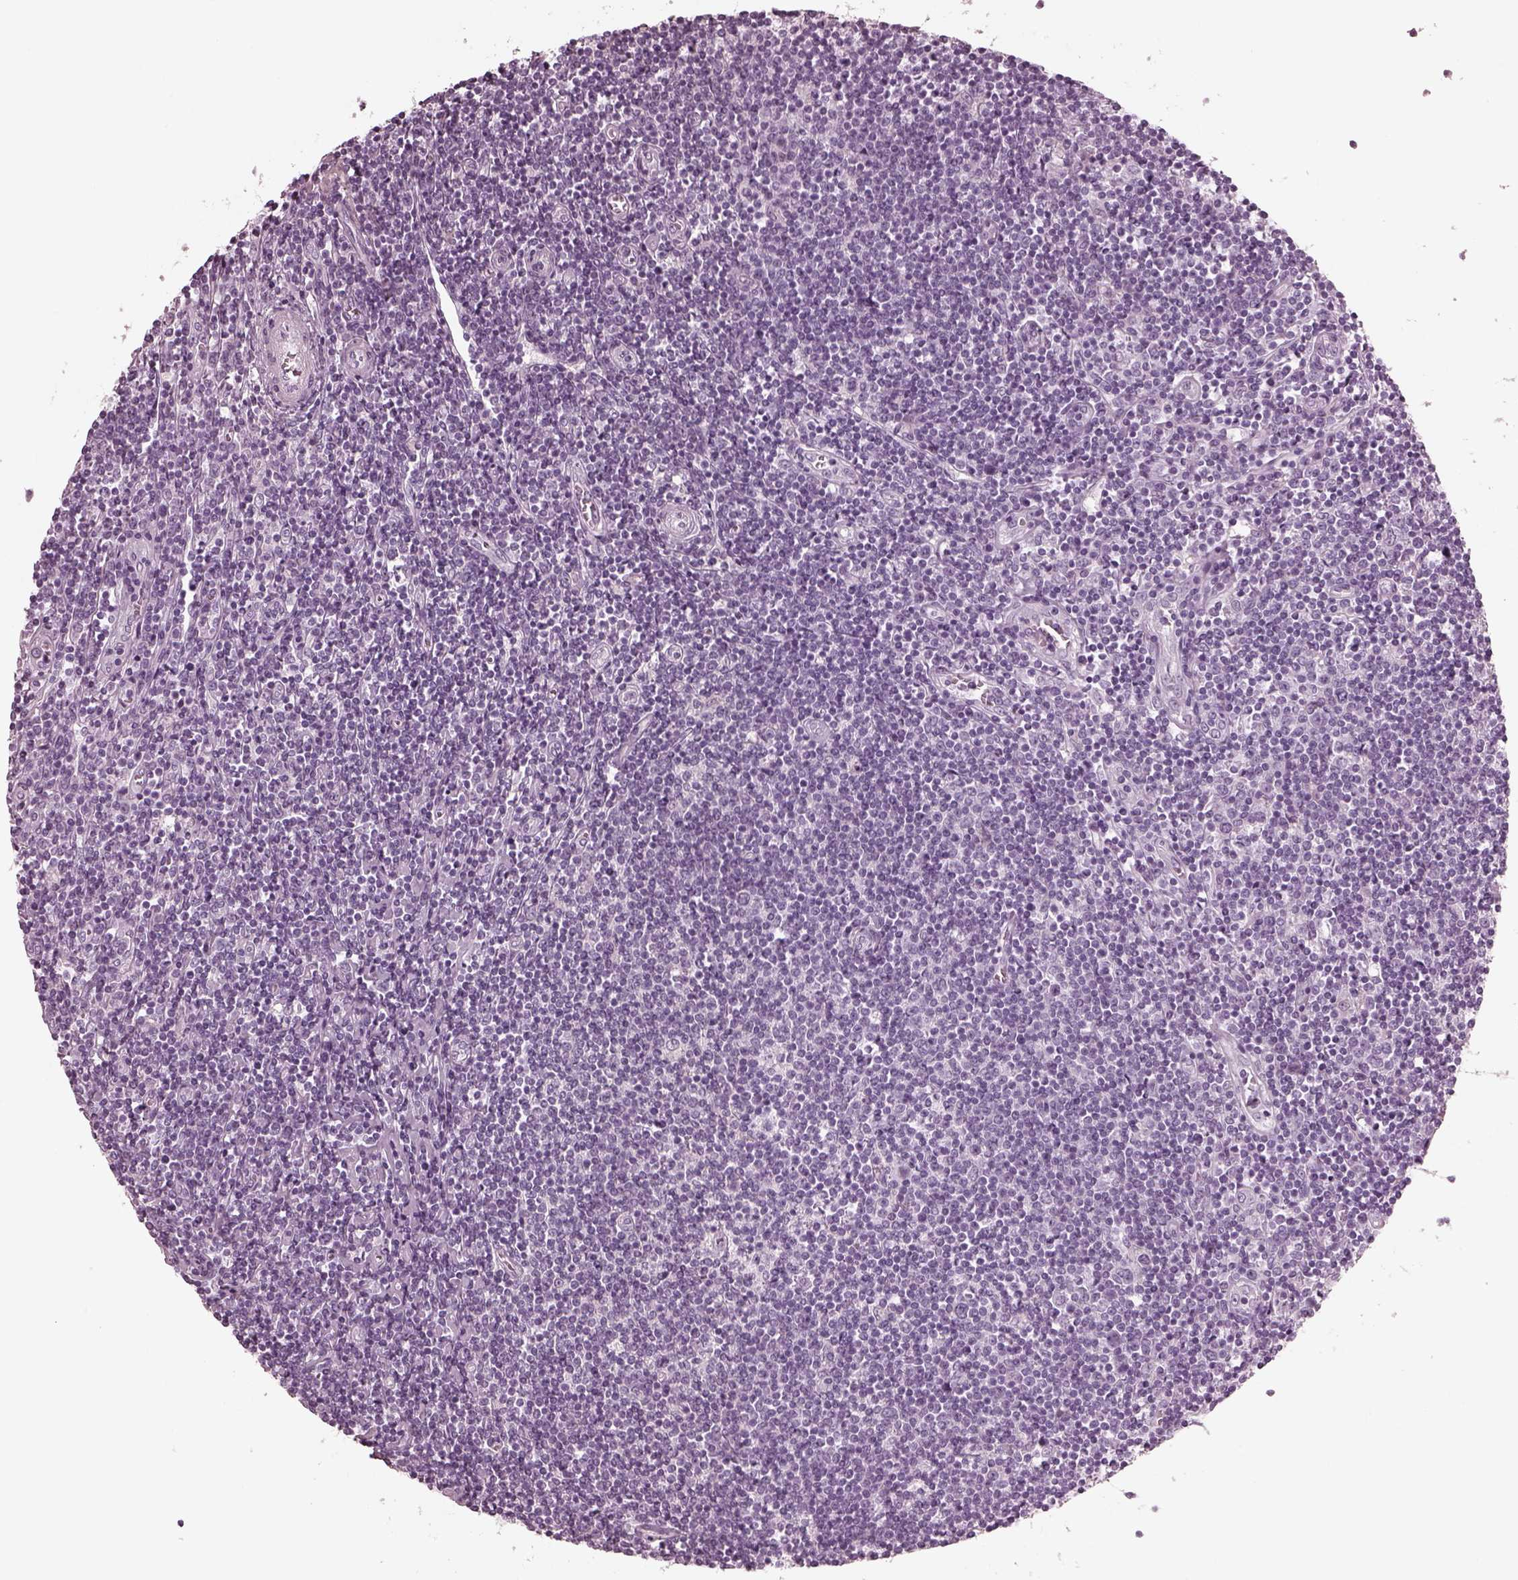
{"staining": {"intensity": "negative", "quantity": "none", "location": "none"}, "tissue": "lymphoma", "cell_type": "Tumor cells", "image_type": "cancer", "snomed": [{"axis": "morphology", "description": "Hodgkin's disease, NOS"}, {"axis": "topography", "description": "Lymph node"}], "caption": "The histopathology image reveals no significant staining in tumor cells of Hodgkin's disease.", "gene": "GRM6", "patient": {"sex": "male", "age": 40}}